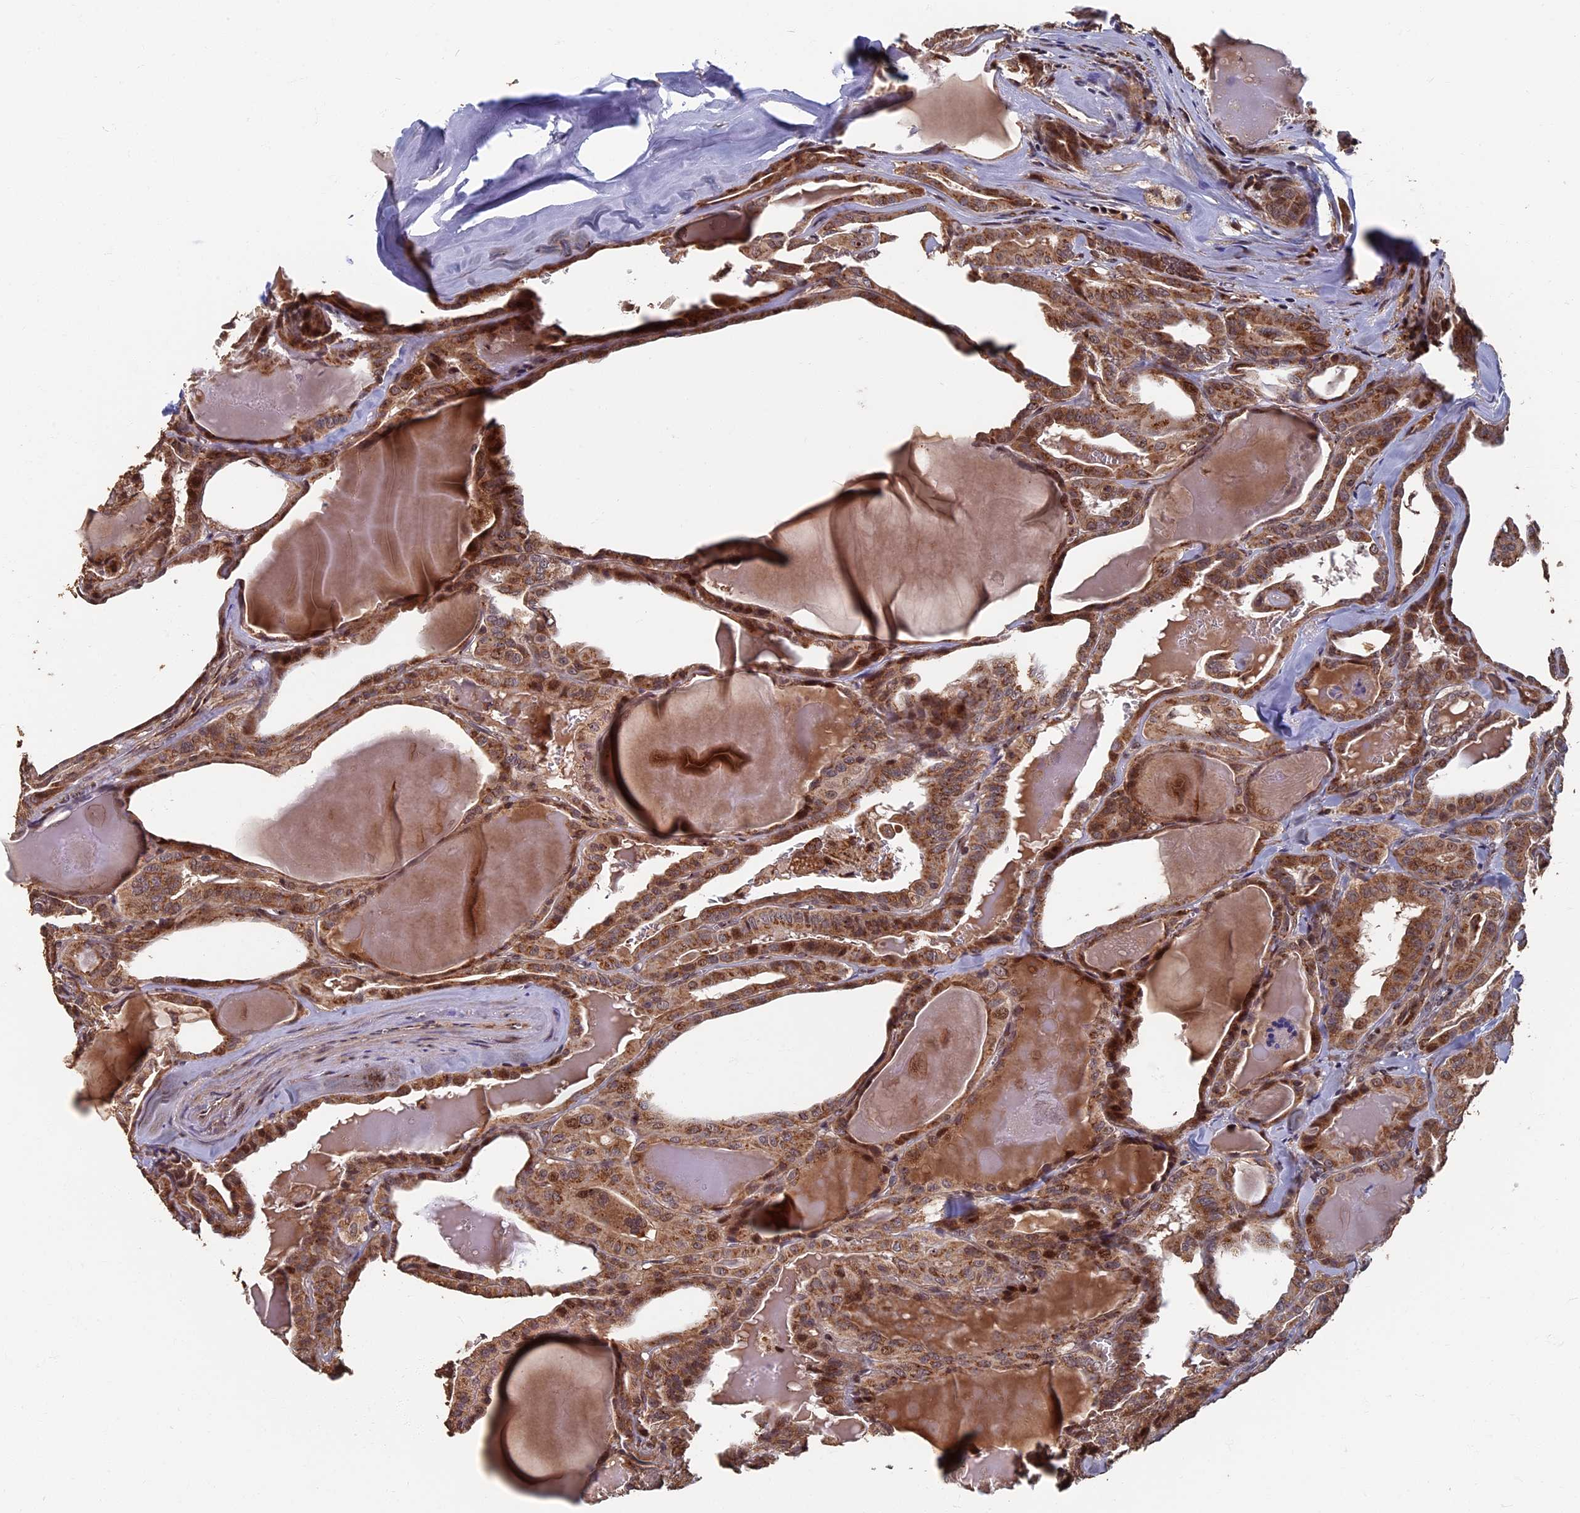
{"staining": {"intensity": "moderate", "quantity": ">75%", "location": "cytoplasmic/membranous"}, "tissue": "thyroid cancer", "cell_type": "Tumor cells", "image_type": "cancer", "snomed": [{"axis": "morphology", "description": "Papillary adenocarcinoma, NOS"}, {"axis": "topography", "description": "Thyroid gland"}], "caption": "This micrograph displays thyroid cancer (papillary adenocarcinoma) stained with IHC to label a protein in brown. The cytoplasmic/membranous of tumor cells show moderate positivity for the protein. Nuclei are counter-stained blue.", "gene": "RASGRF1", "patient": {"sex": "male", "age": 52}}